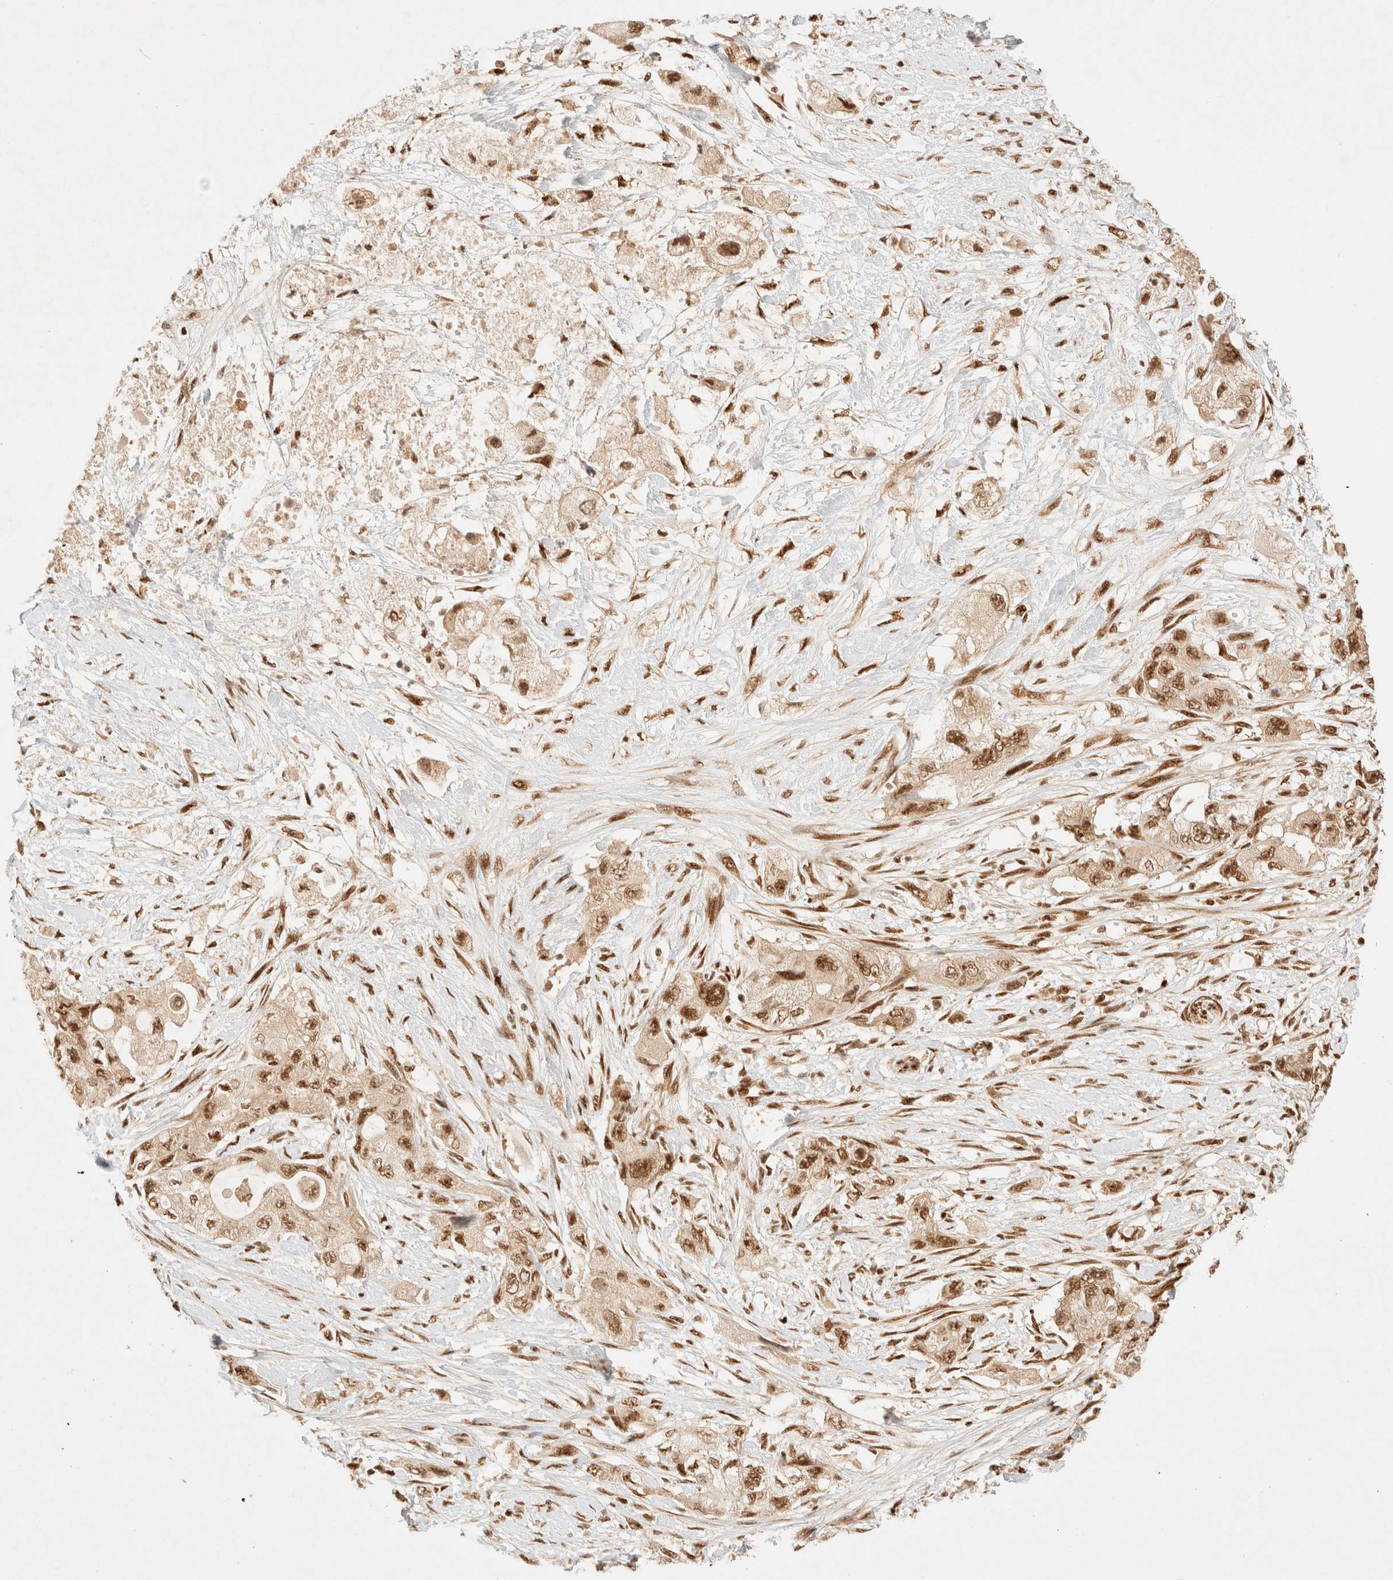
{"staining": {"intensity": "moderate", "quantity": ">75%", "location": "nuclear"}, "tissue": "pancreatic cancer", "cell_type": "Tumor cells", "image_type": "cancer", "snomed": [{"axis": "morphology", "description": "Adenocarcinoma, NOS"}, {"axis": "topography", "description": "Pancreas"}], "caption": "About >75% of tumor cells in pancreatic adenocarcinoma reveal moderate nuclear protein expression as visualized by brown immunohistochemical staining.", "gene": "ZNF768", "patient": {"sex": "female", "age": 73}}